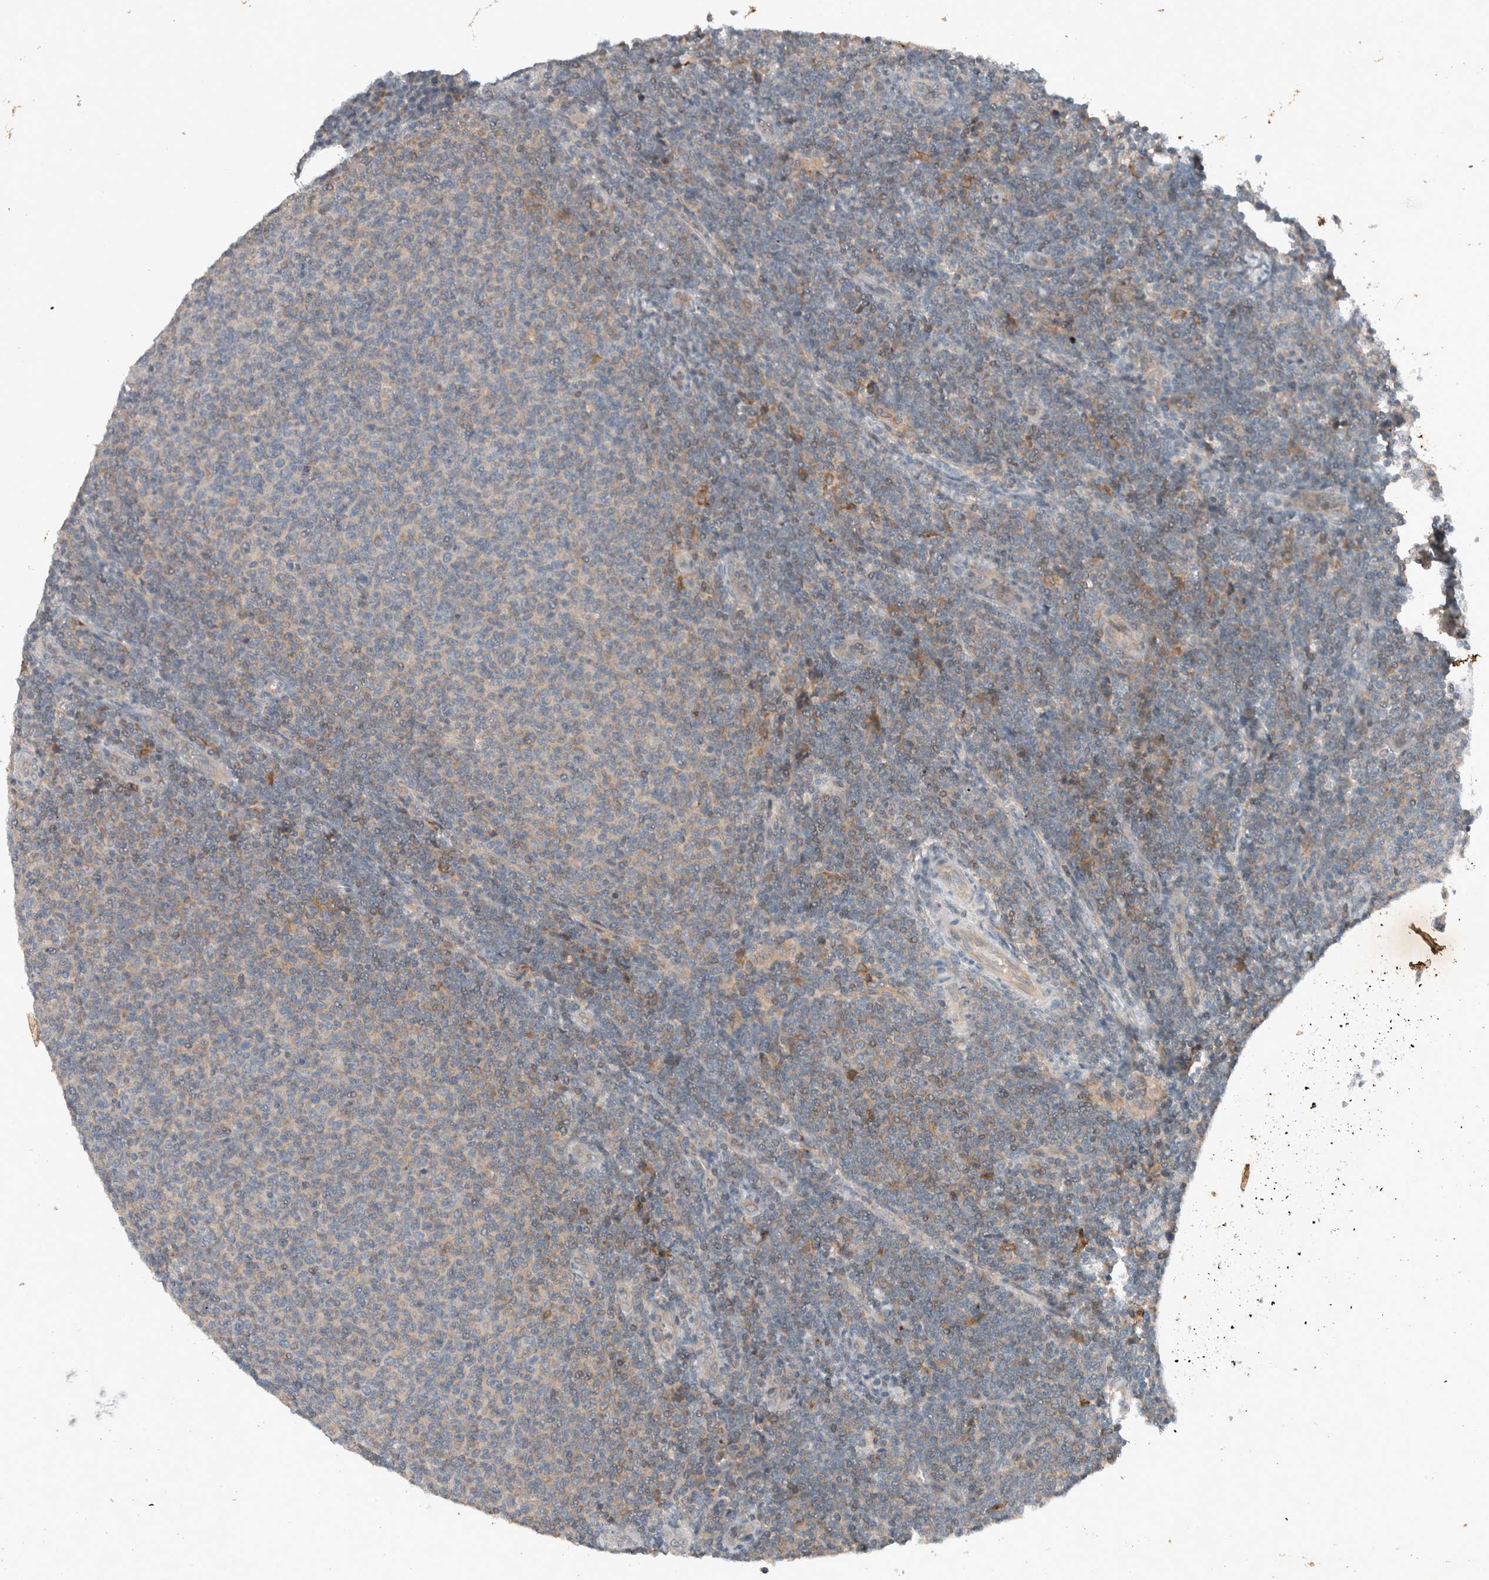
{"staining": {"intensity": "weak", "quantity": "<25%", "location": "cytoplasmic/membranous"}, "tissue": "lymphoma", "cell_type": "Tumor cells", "image_type": "cancer", "snomed": [{"axis": "morphology", "description": "Malignant lymphoma, non-Hodgkin's type, Low grade"}, {"axis": "topography", "description": "Lymph node"}], "caption": "Human lymphoma stained for a protein using IHC displays no positivity in tumor cells.", "gene": "UGCG", "patient": {"sex": "male", "age": 66}}